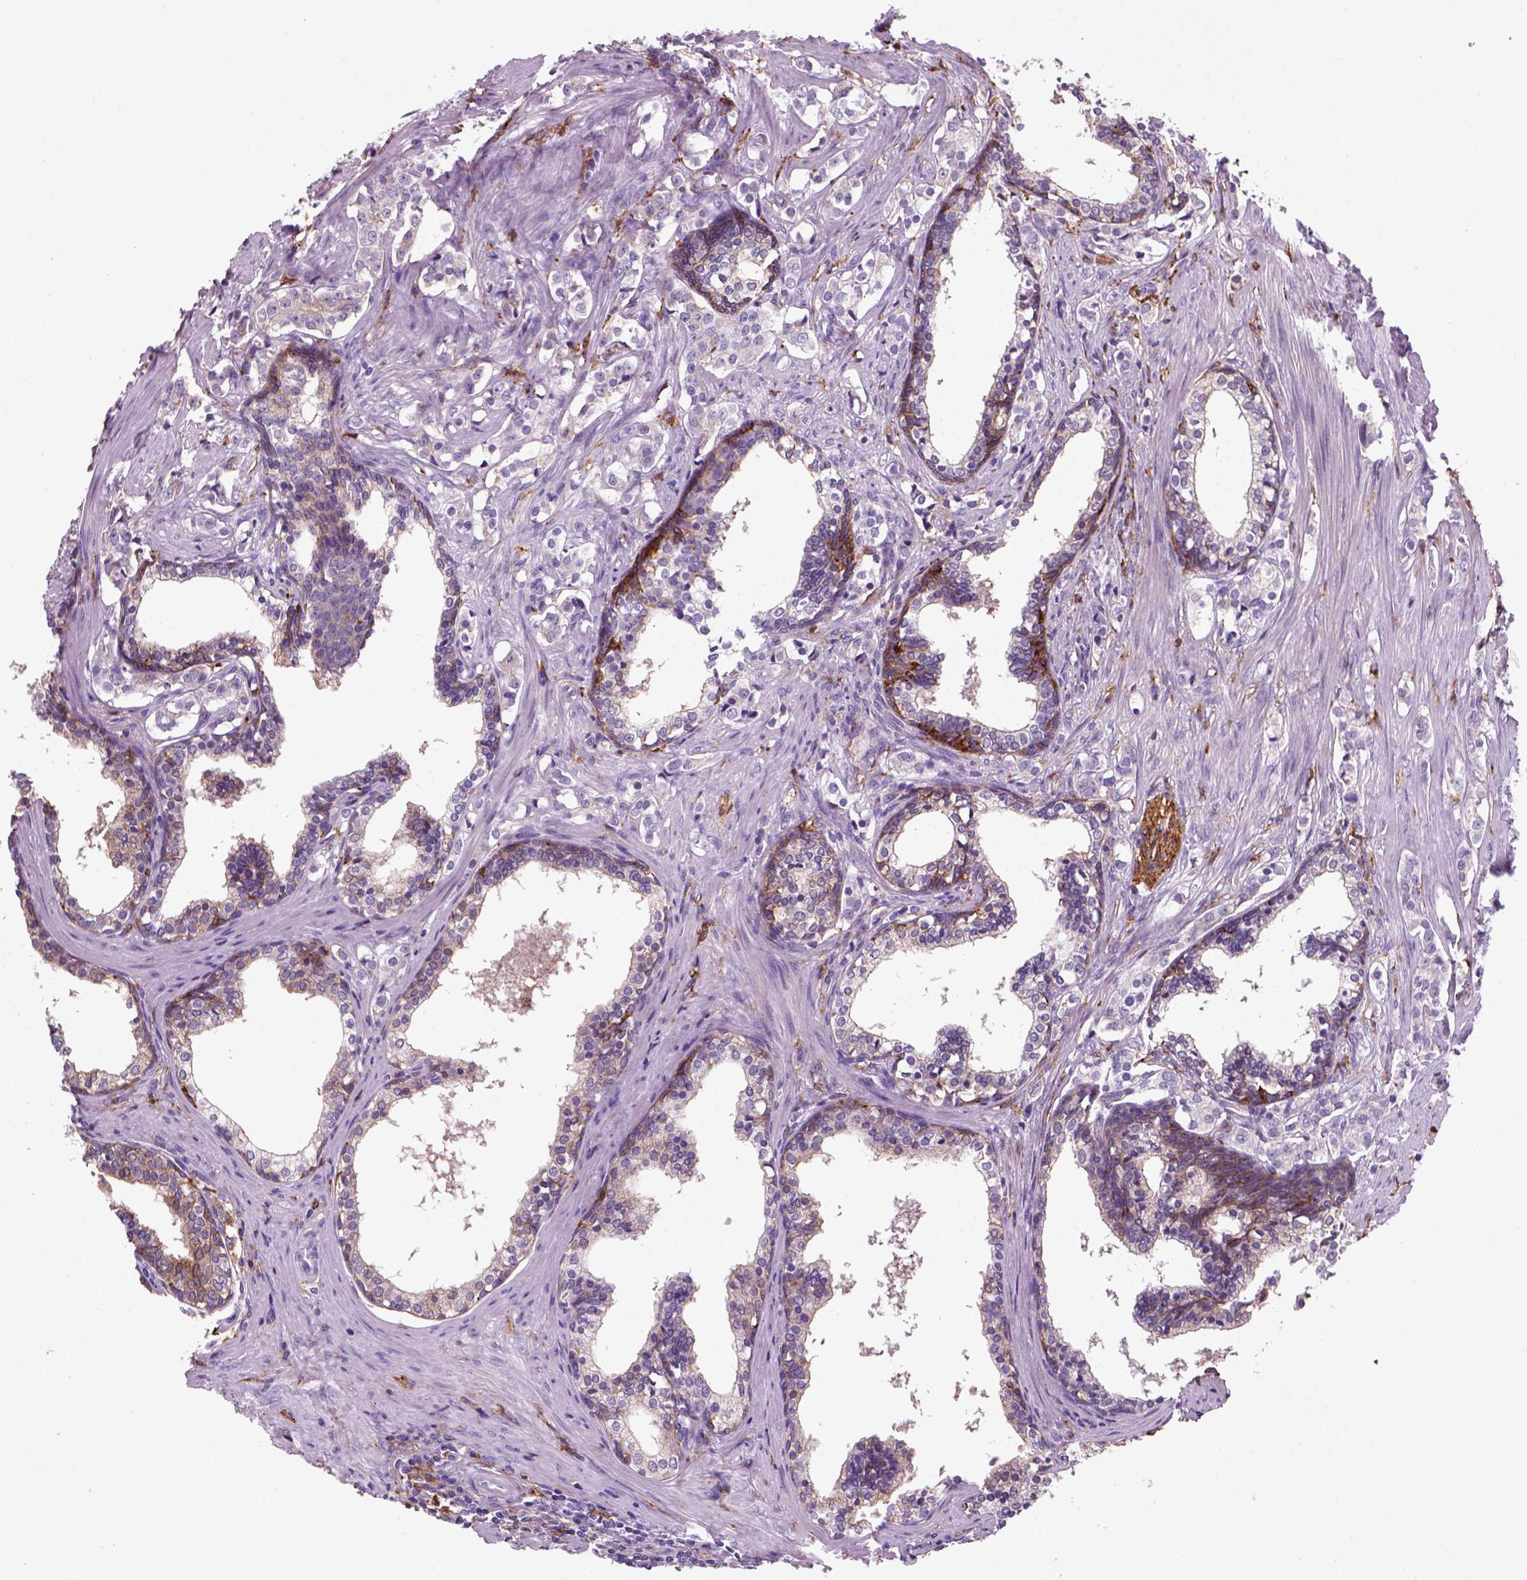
{"staining": {"intensity": "moderate", "quantity": "<25%", "location": "cytoplasmic/membranous"}, "tissue": "prostate cancer", "cell_type": "Tumor cells", "image_type": "cancer", "snomed": [{"axis": "morphology", "description": "Adenocarcinoma, NOS"}, {"axis": "topography", "description": "Prostate and seminal vesicle, NOS"}], "caption": "An image of human prostate adenocarcinoma stained for a protein shows moderate cytoplasmic/membranous brown staining in tumor cells.", "gene": "MARCKS", "patient": {"sex": "male", "age": 63}}